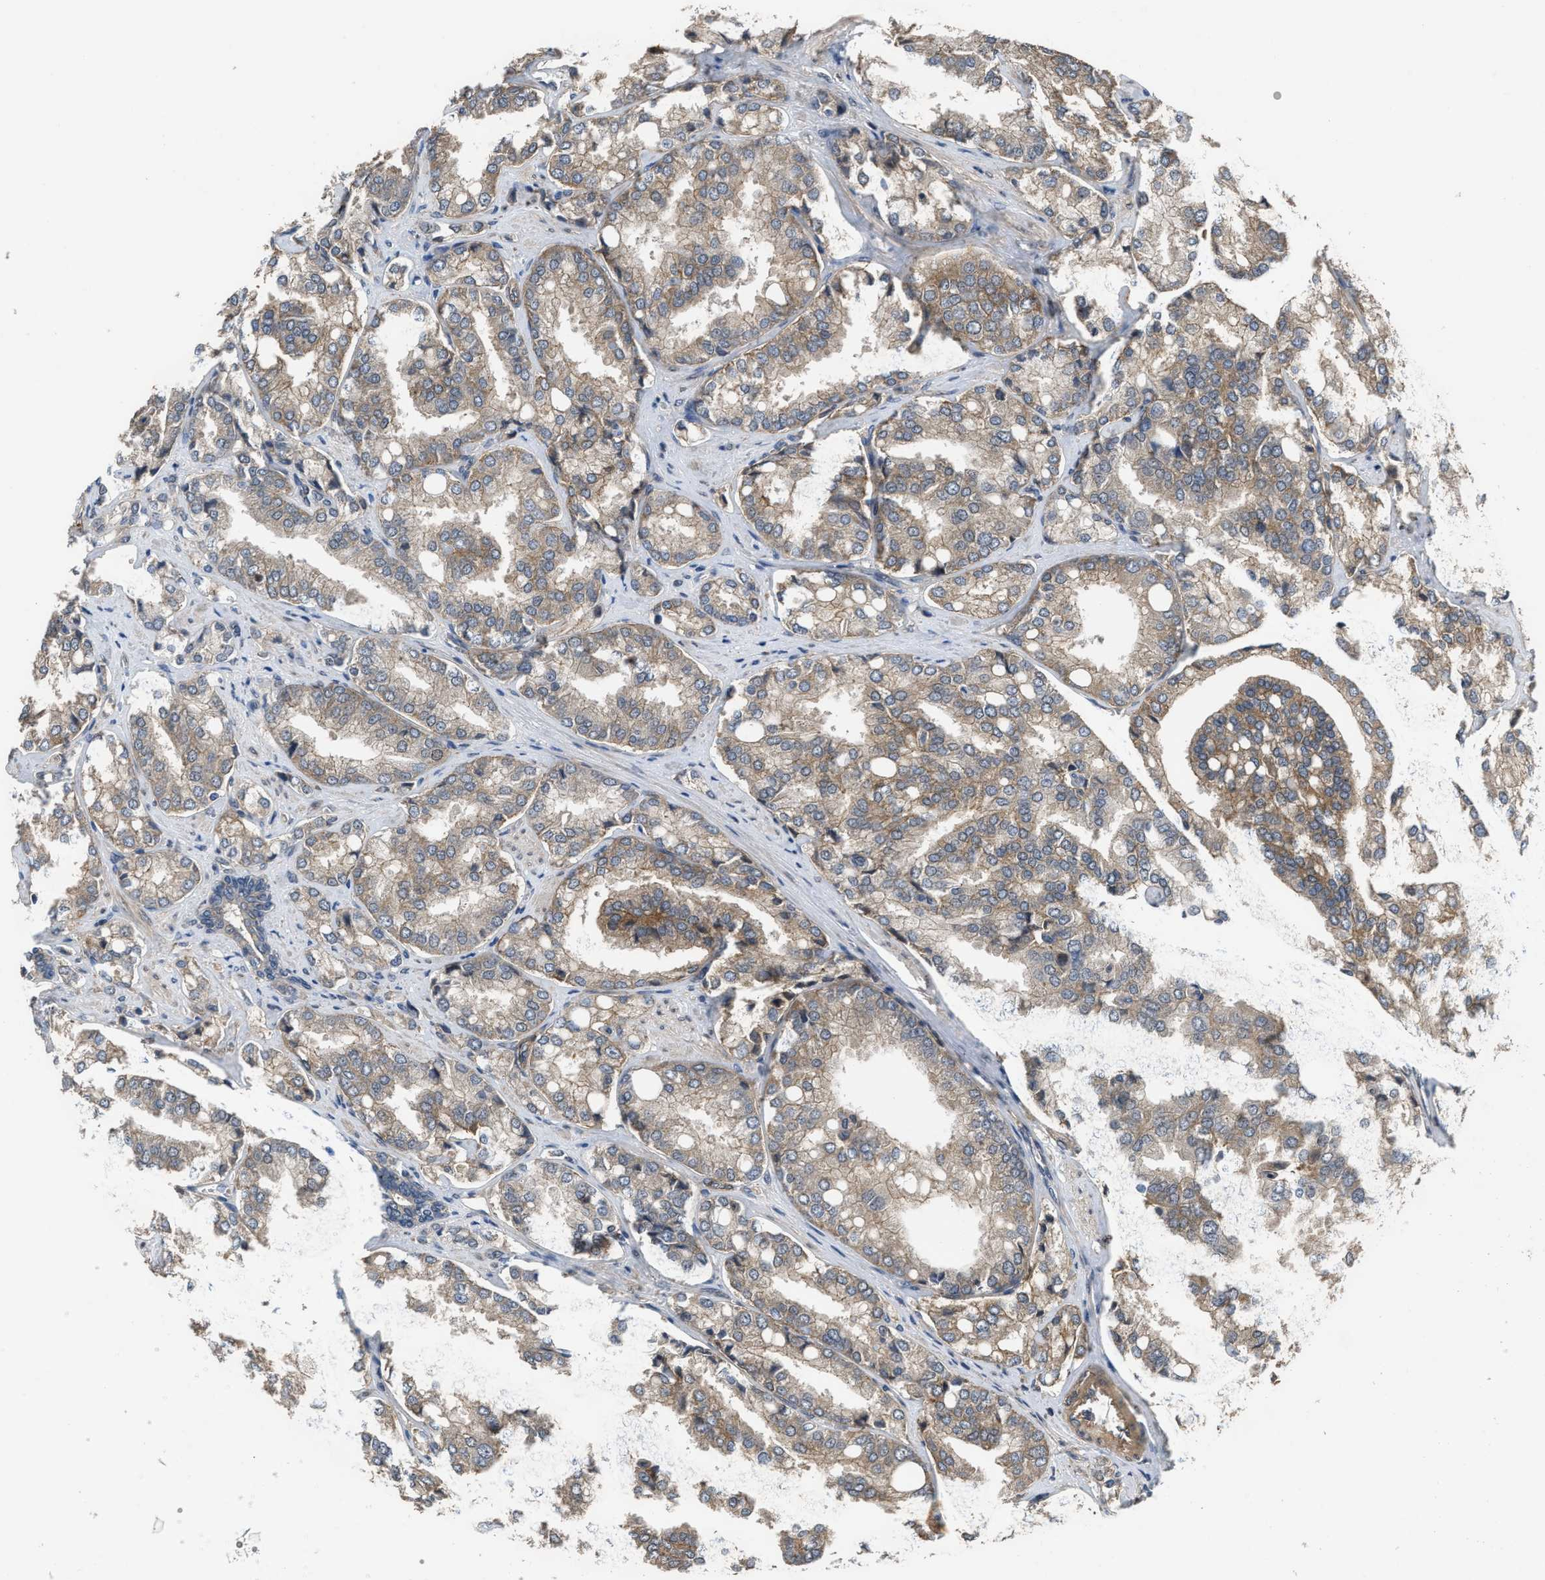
{"staining": {"intensity": "moderate", "quantity": ">75%", "location": "cytoplasmic/membranous"}, "tissue": "prostate cancer", "cell_type": "Tumor cells", "image_type": "cancer", "snomed": [{"axis": "morphology", "description": "Adenocarcinoma, High grade"}, {"axis": "topography", "description": "Prostate"}], "caption": "High-magnification brightfield microscopy of prostate cancer stained with DAB (brown) and counterstained with hematoxylin (blue). tumor cells exhibit moderate cytoplasmic/membranous positivity is seen in approximately>75% of cells.", "gene": "UTRN", "patient": {"sex": "male", "age": 50}}